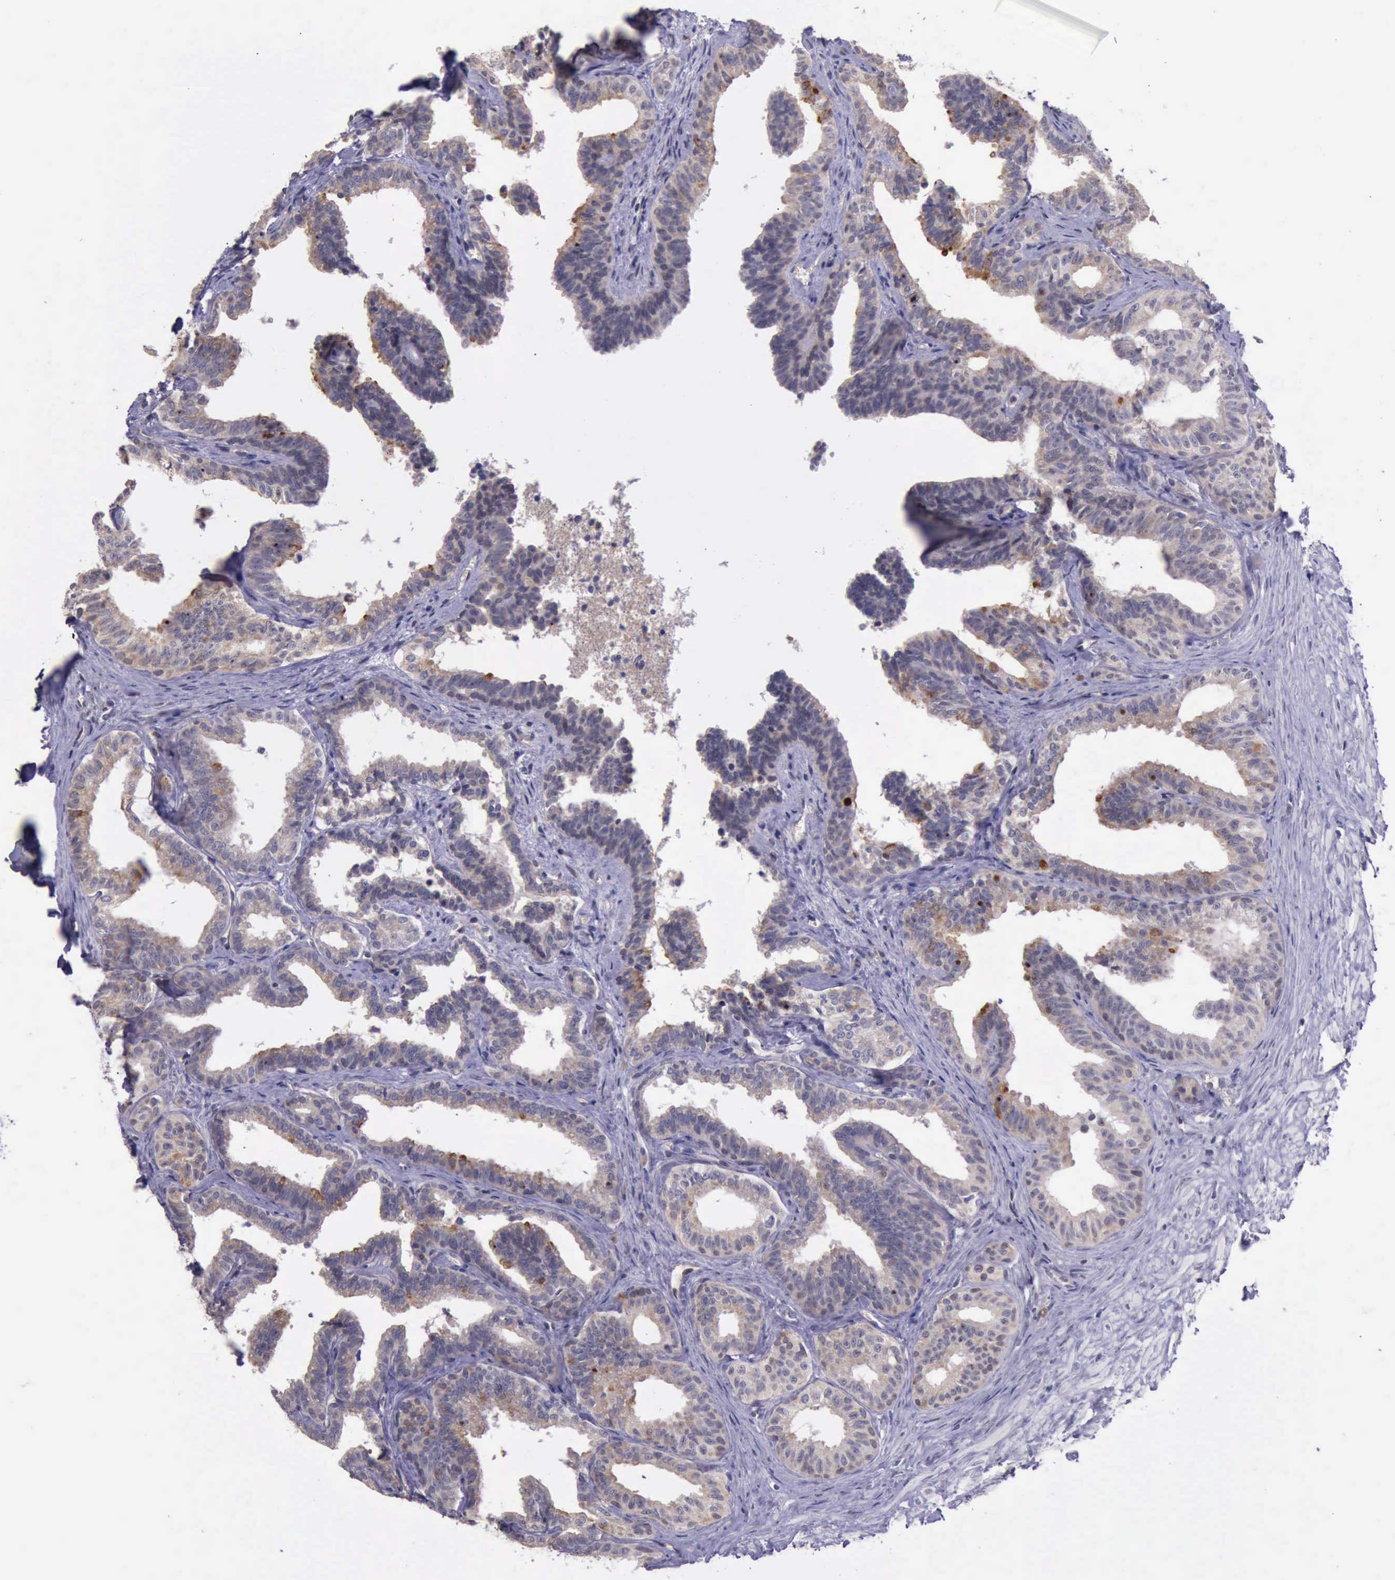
{"staining": {"intensity": "weak", "quantity": ">75%", "location": "cytoplasmic/membranous"}, "tissue": "seminal vesicle", "cell_type": "Glandular cells", "image_type": "normal", "snomed": [{"axis": "morphology", "description": "Normal tissue, NOS"}, {"axis": "topography", "description": "Seminal veicle"}], "caption": "A brown stain shows weak cytoplasmic/membranous expression of a protein in glandular cells of benign human seminal vesicle. Ihc stains the protein of interest in brown and the nuclei are stained blue.", "gene": "PLEK2", "patient": {"sex": "male", "age": 26}}